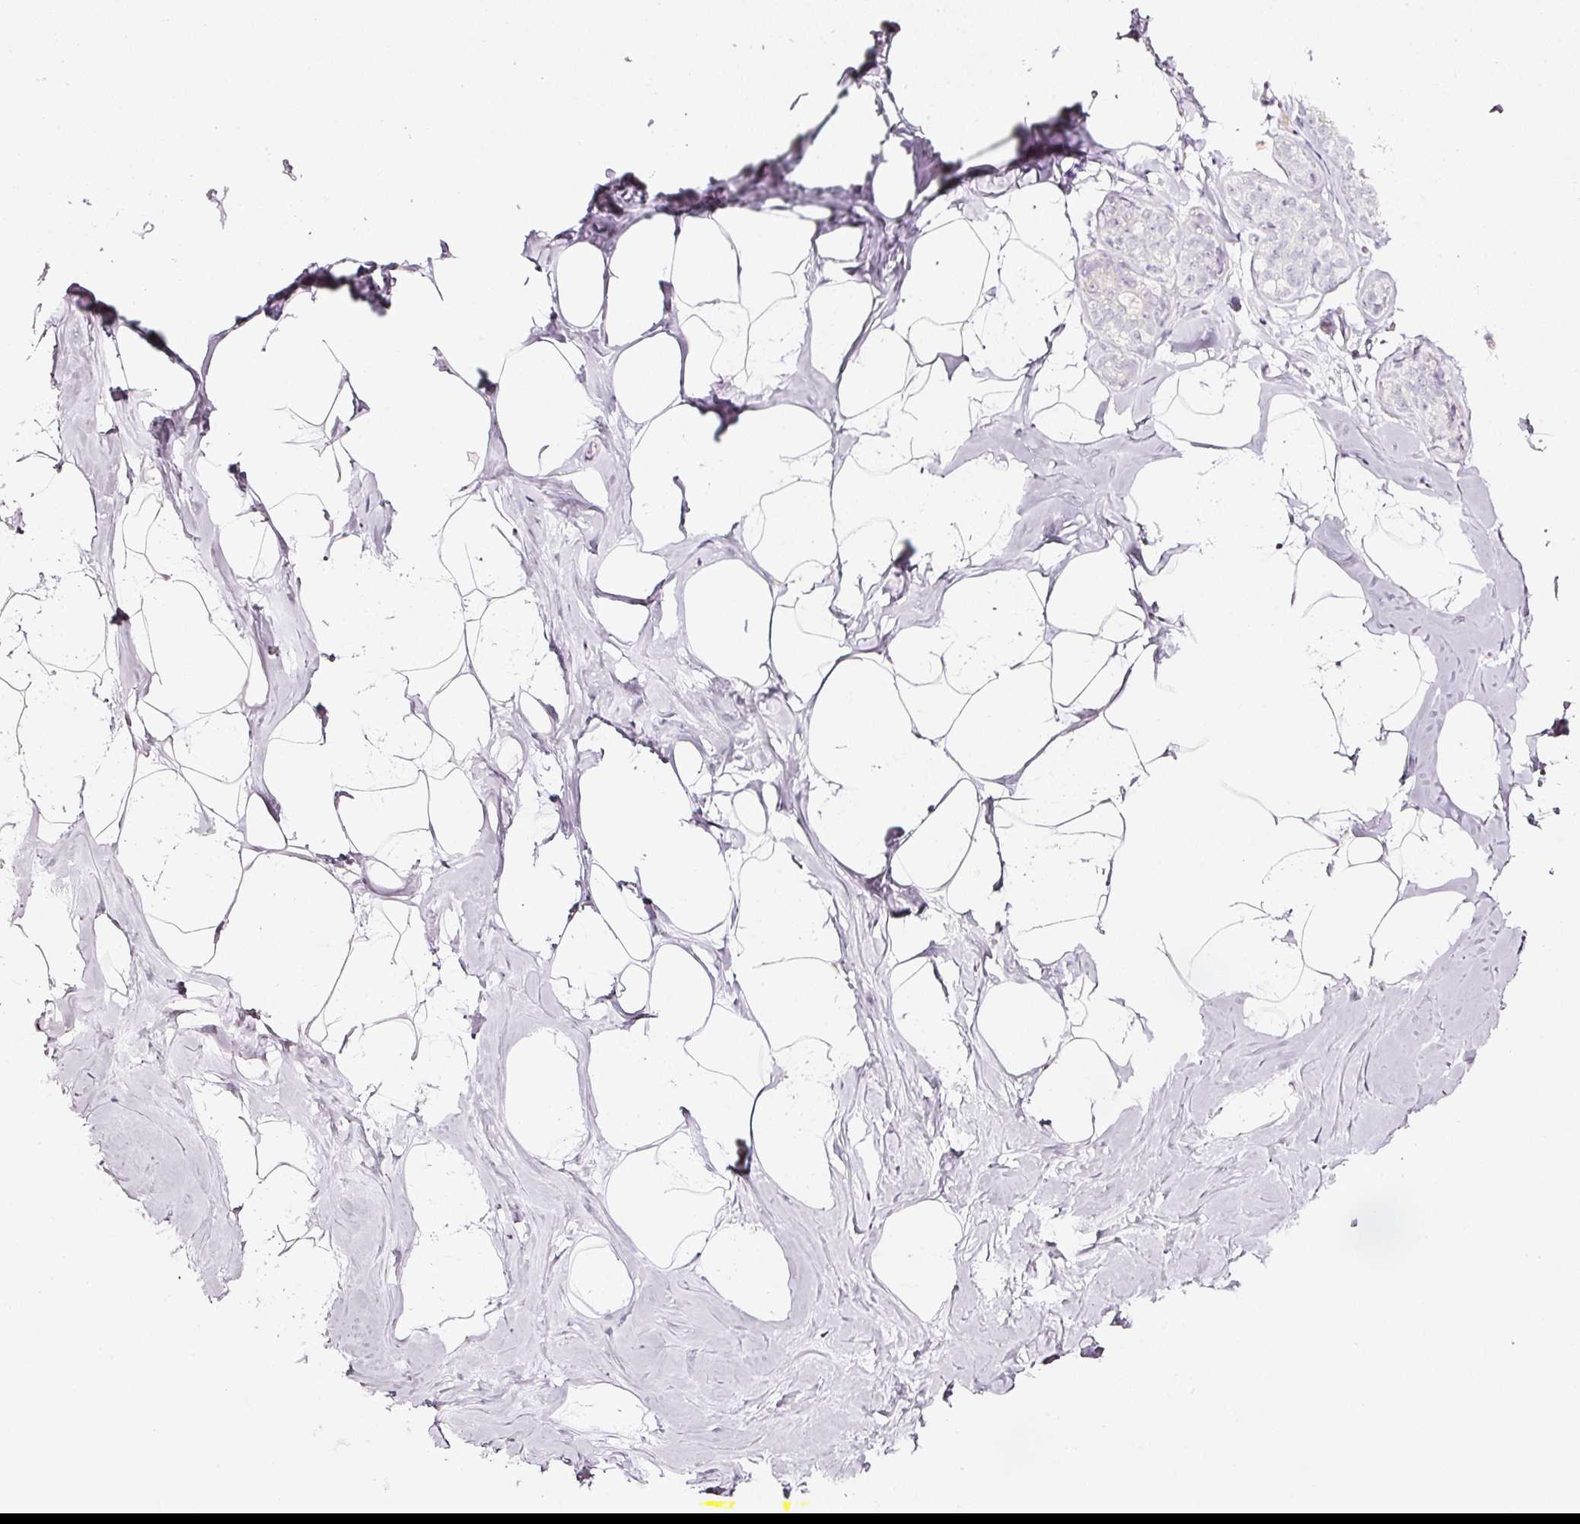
{"staining": {"intensity": "negative", "quantity": "none", "location": "none"}, "tissue": "breast", "cell_type": "Adipocytes", "image_type": "normal", "snomed": [{"axis": "morphology", "description": "Normal tissue, NOS"}, {"axis": "topography", "description": "Breast"}], "caption": "Adipocytes are negative for brown protein staining in normal breast. Nuclei are stained in blue.", "gene": "SDF4", "patient": {"sex": "female", "age": 32}}